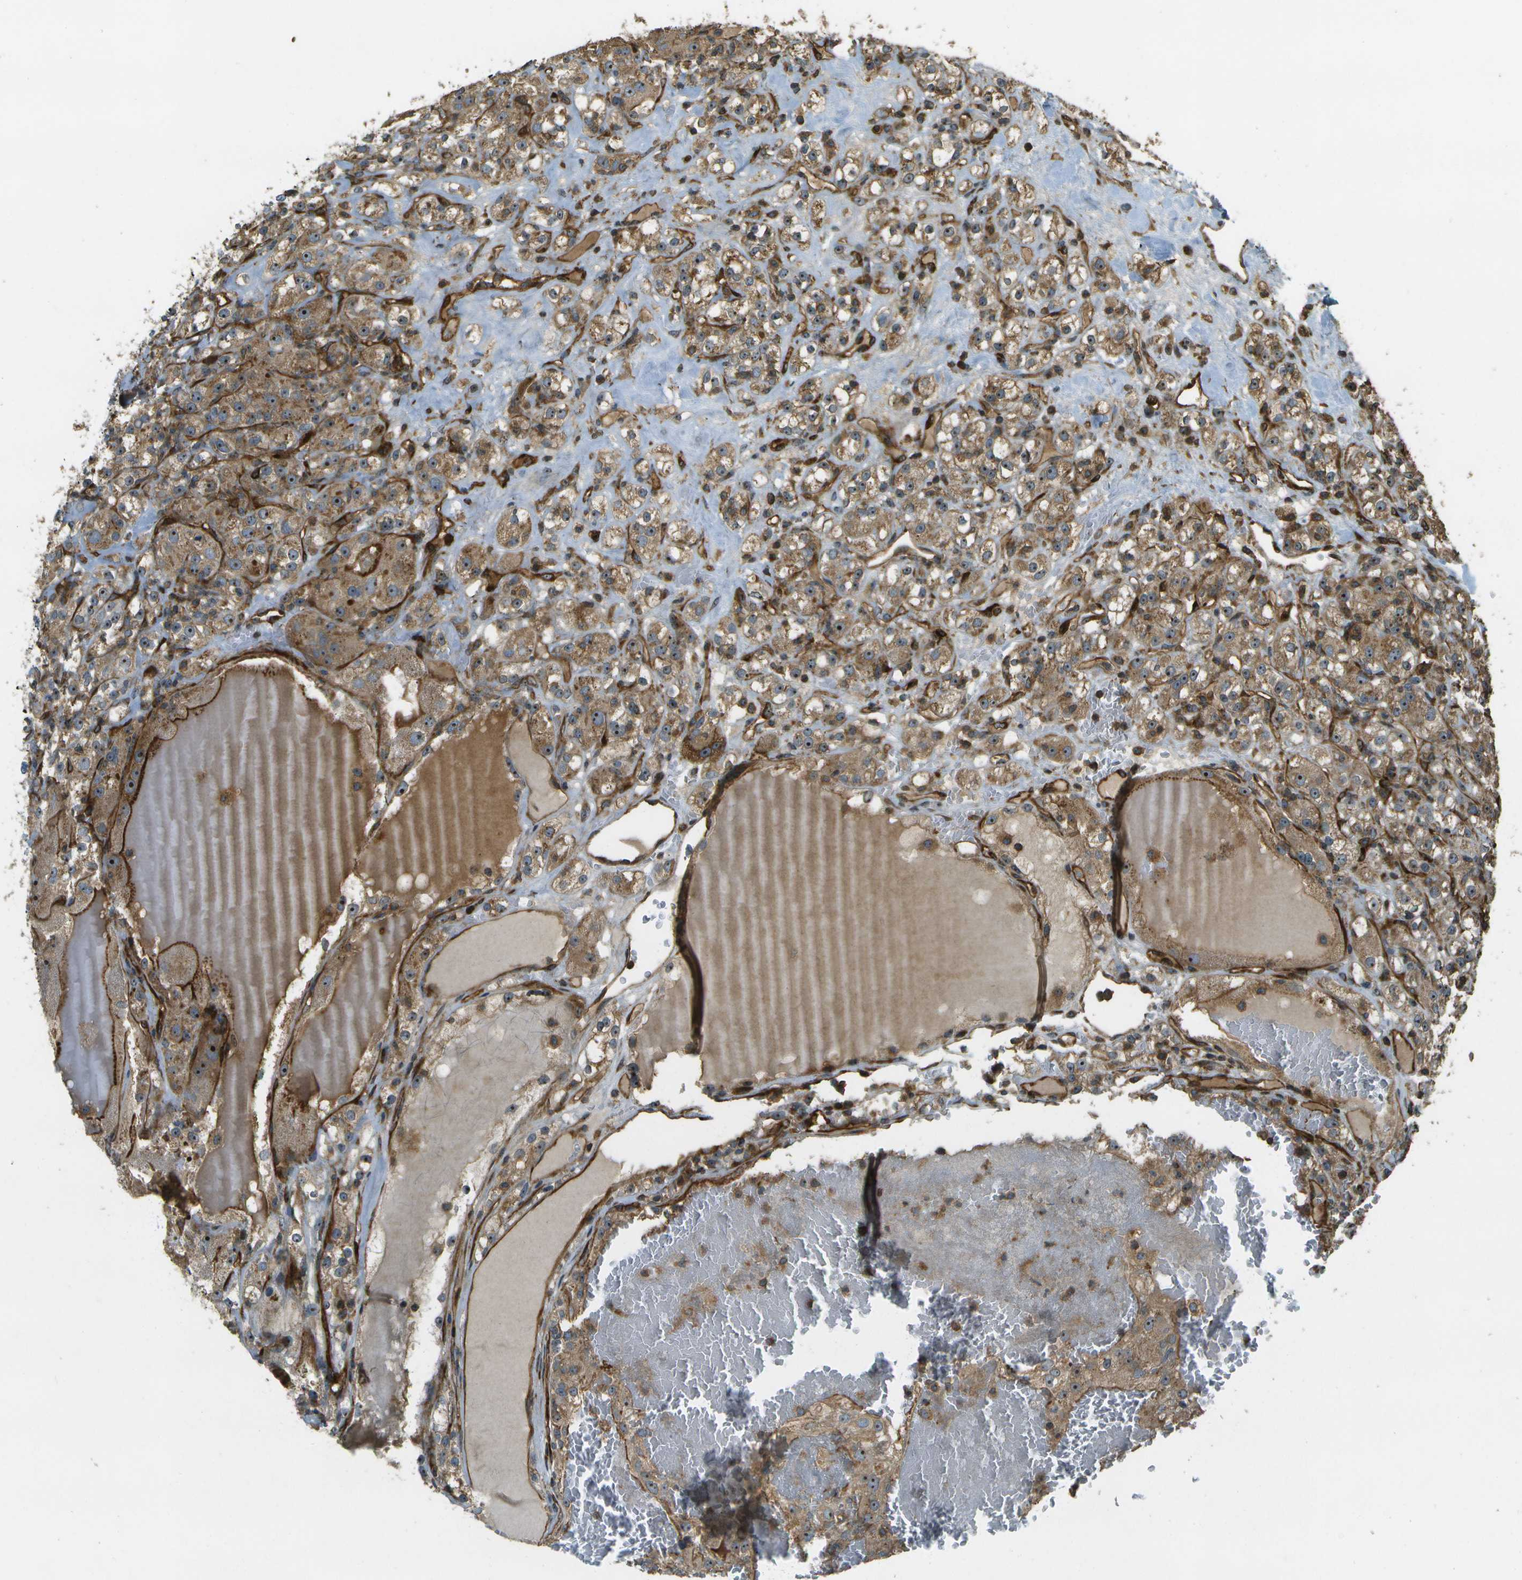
{"staining": {"intensity": "moderate", "quantity": ">75%", "location": "cytoplasmic/membranous,nuclear"}, "tissue": "renal cancer", "cell_type": "Tumor cells", "image_type": "cancer", "snomed": [{"axis": "morphology", "description": "Normal tissue, NOS"}, {"axis": "morphology", "description": "Adenocarcinoma, NOS"}, {"axis": "topography", "description": "Kidney"}], "caption": "Protein expression analysis of adenocarcinoma (renal) exhibits moderate cytoplasmic/membranous and nuclear expression in about >75% of tumor cells. Using DAB (brown) and hematoxylin (blue) stains, captured at high magnification using brightfield microscopy.", "gene": "LRP12", "patient": {"sex": "male", "age": 61}}